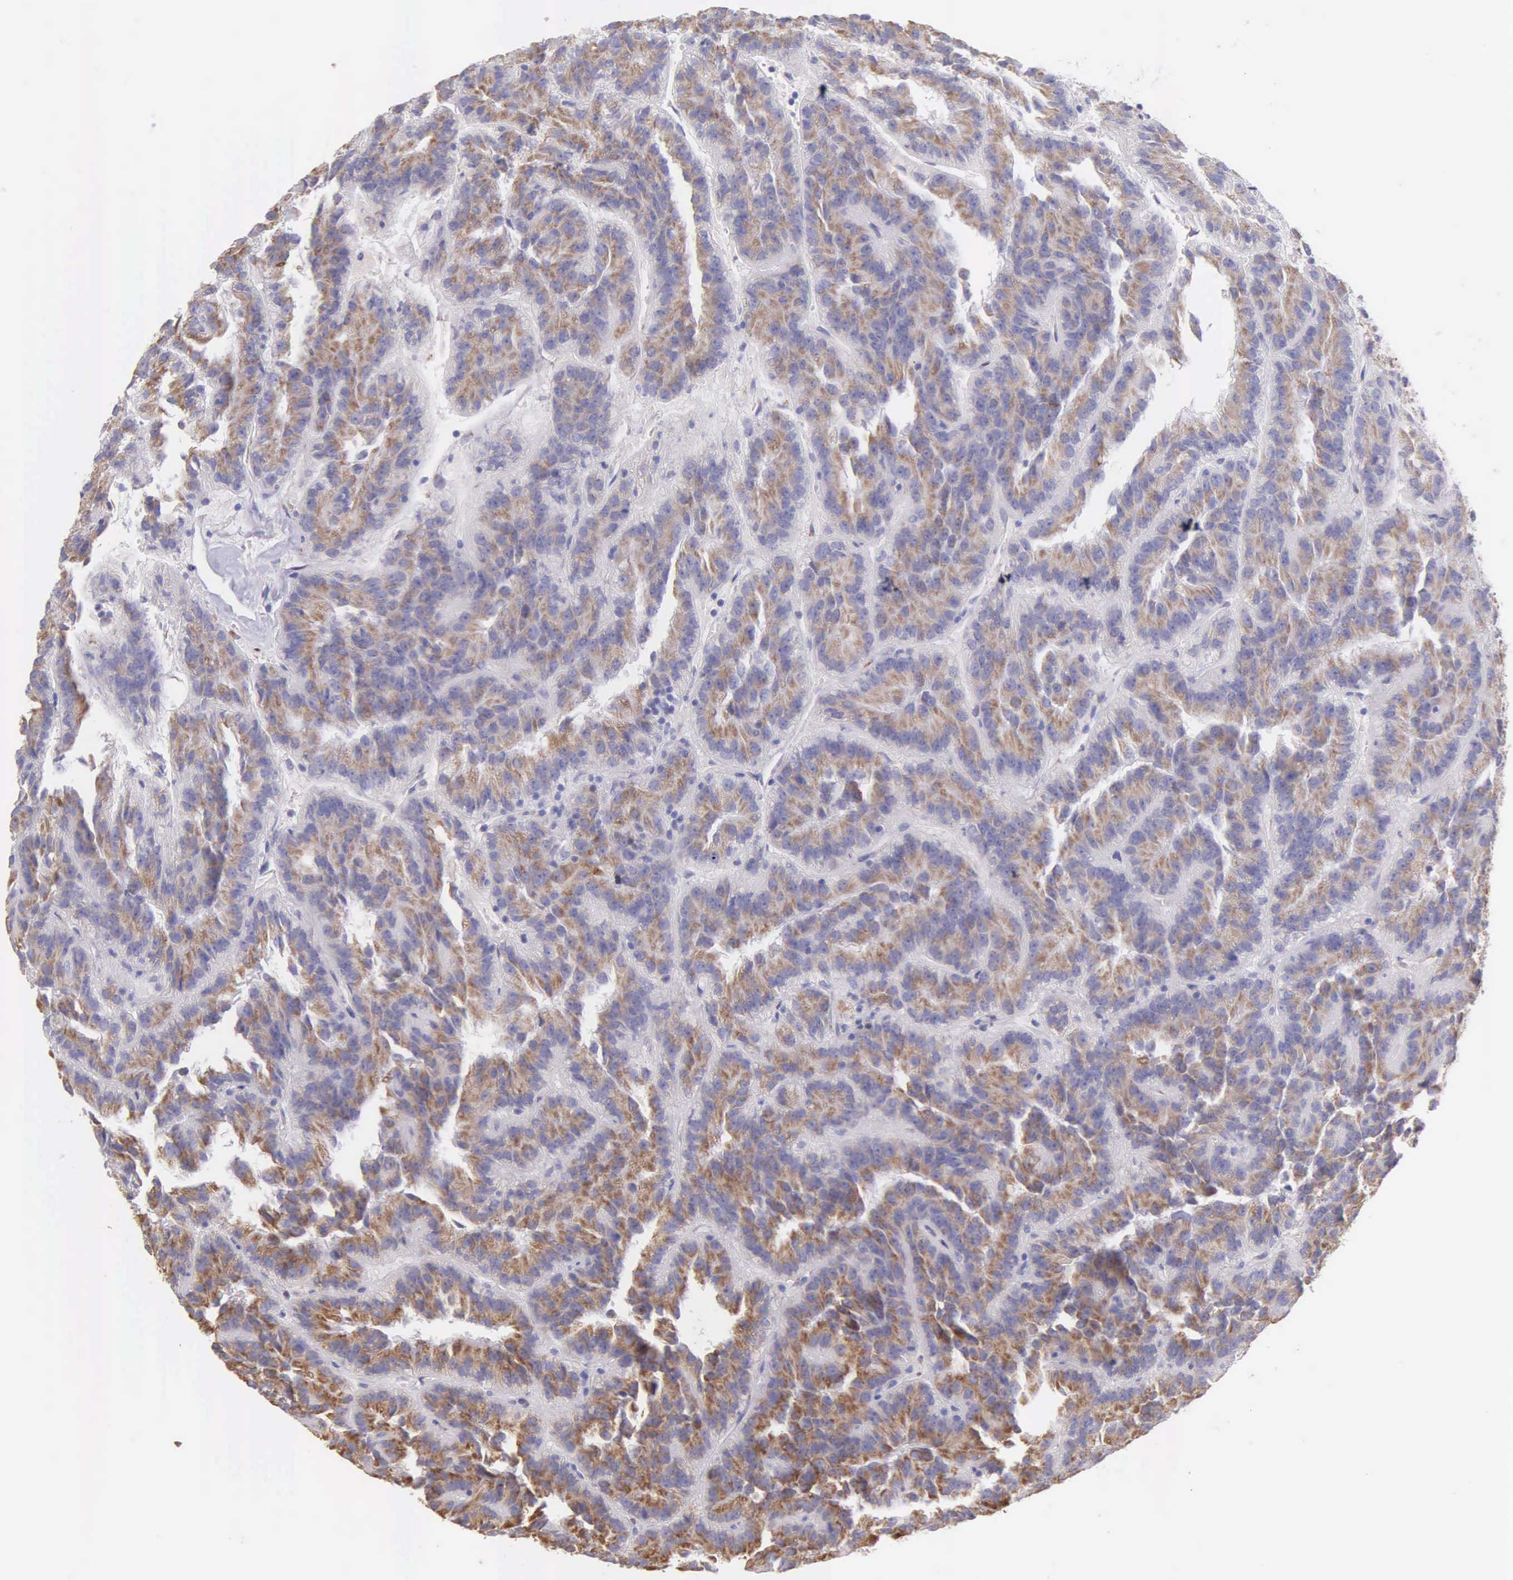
{"staining": {"intensity": "moderate", "quantity": "25%-75%", "location": "cytoplasmic/membranous"}, "tissue": "renal cancer", "cell_type": "Tumor cells", "image_type": "cancer", "snomed": [{"axis": "morphology", "description": "Adenocarcinoma, NOS"}, {"axis": "topography", "description": "Kidney"}], "caption": "This is an image of immunohistochemistry staining of renal cancer (adenocarcinoma), which shows moderate expression in the cytoplasmic/membranous of tumor cells.", "gene": "CKAP4", "patient": {"sex": "male", "age": 46}}